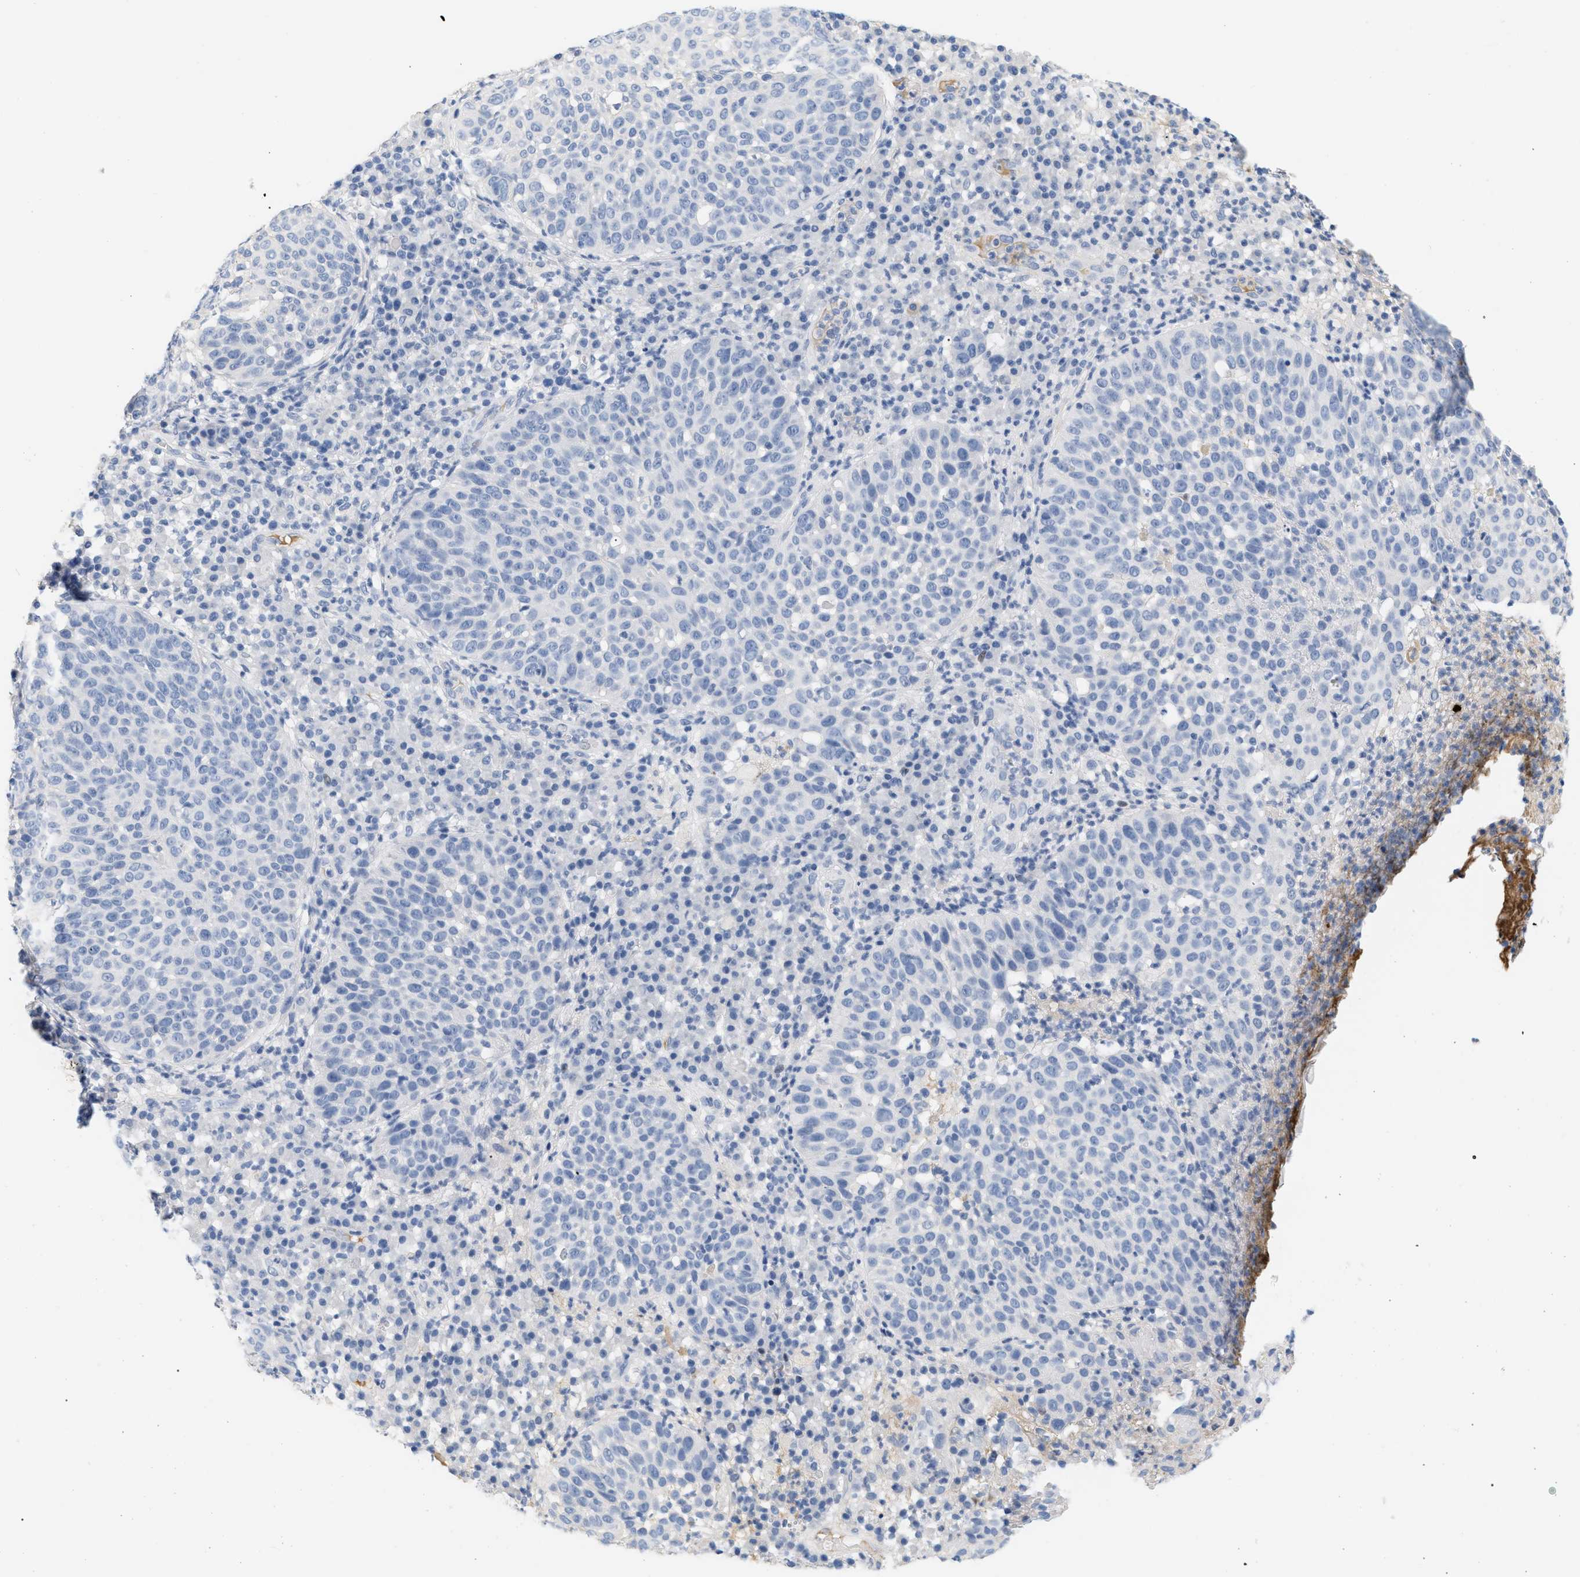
{"staining": {"intensity": "negative", "quantity": "none", "location": "none"}, "tissue": "skin cancer", "cell_type": "Tumor cells", "image_type": "cancer", "snomed": [{"axis": "morphology", "description": "Squamous cell carcinoma in situ, NOS"}, {"axis": "morphology", "description": "Squamous cell carcinoma, NOS"}, {"axis": "topography", "description": "Skin"}], "caption": "High power microscopy histopathology image of an immunohistochemistry image of skin cancer (squamous cell carcinoma in situ), revealing no significant positivity in tumor cells.", "gene": "CFH", "patient": {"sex": "male", "age": 93}}